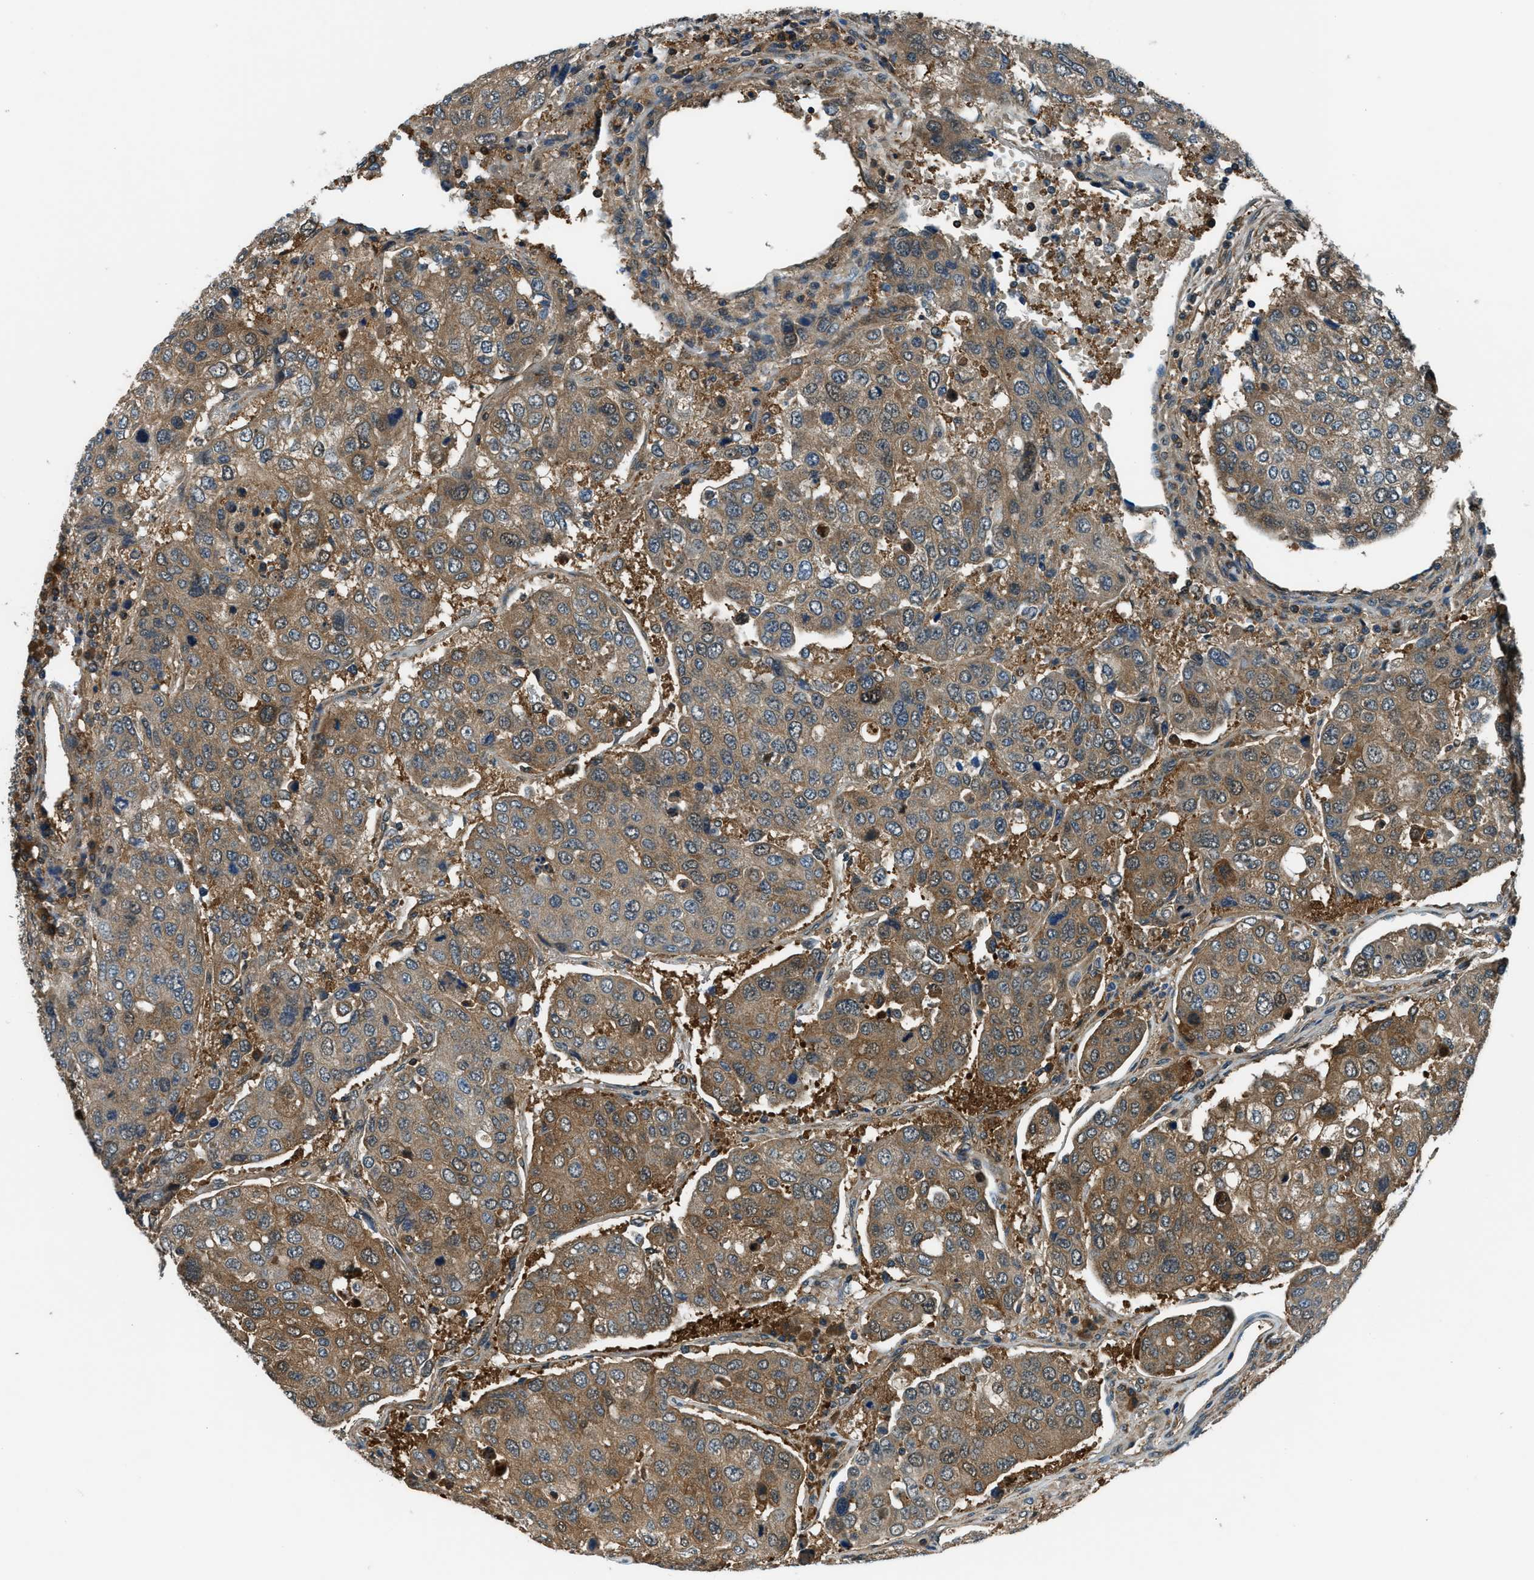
{"staining": {"intensity": "moderate", "quantity": ">75%", "location": "cytoplasmic/membranous"}, "tissue": "urothelial cancer", "cell_type": "Tumor cells", "image_type": "cancer", "snomed": [{"axis": "morphology", "description": "Urothelial carcinoma, High grade"}, {"axis": "topography", "description": "Lymph node"}, {"axis": "topography", "description": "Urinary bladder"}], "caption": "Moderate cytoplasmic/membranous expression is seen in approximately >75% of tumor cells in urothelial cancer.", "gene": "HEBP2", "patient": {"sex": "male", "age": 51}}